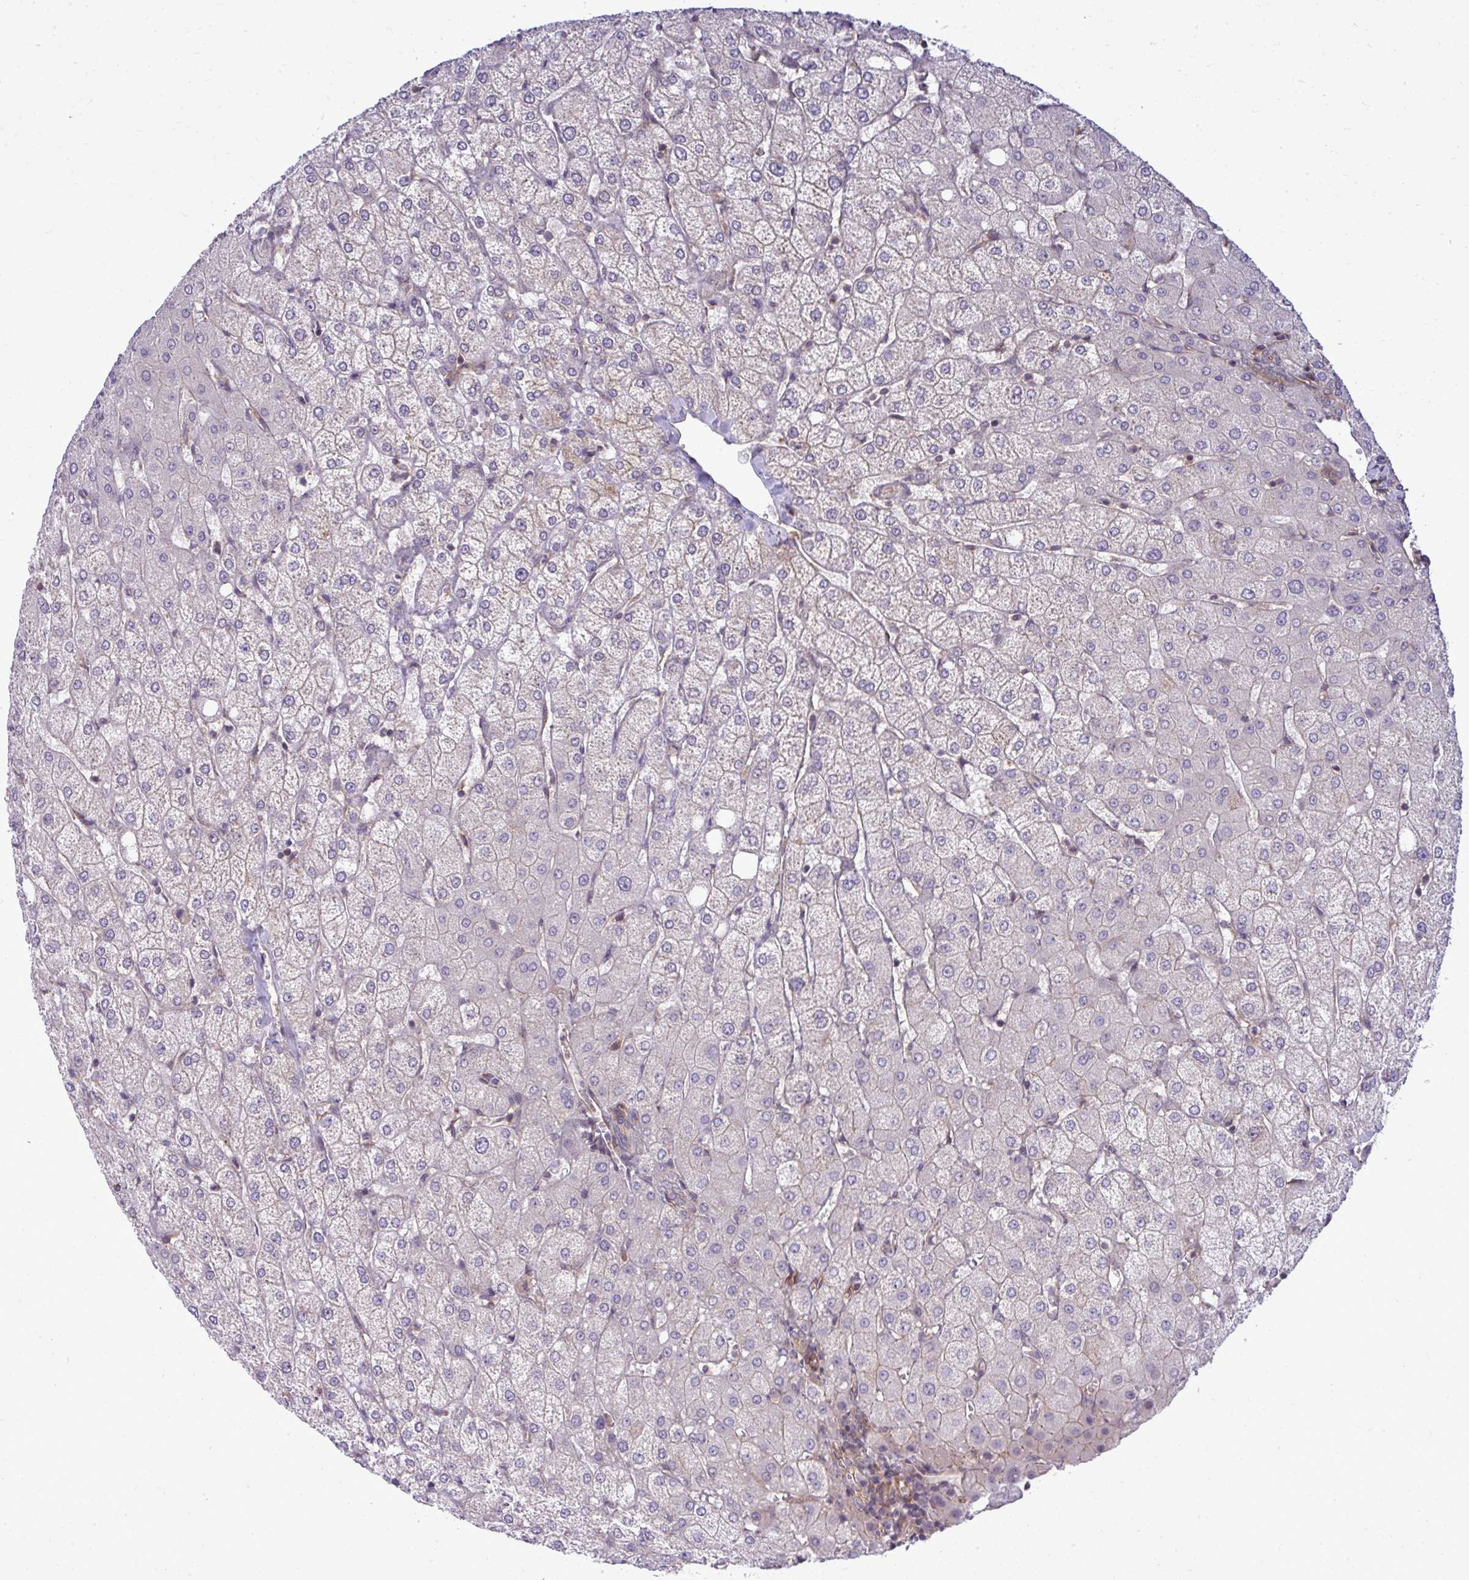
{"staining": {"intensity": "negative", "quantity": "none", "location": "none"}, "tissue": "liver", "cell_type": "Cholangiocytes", "image_type": "normal", "snomed": [{"axis": "morphology", "description": "Normal tissue, NOS"}, {"axis": "topography", "description": "Liver"}], "caption": "The immunohistochemistry histopathology image has no significant expression in cholangiocytes of liver.", "gene": "FUT10", "patient": {"sex": "female", "age": 54}}